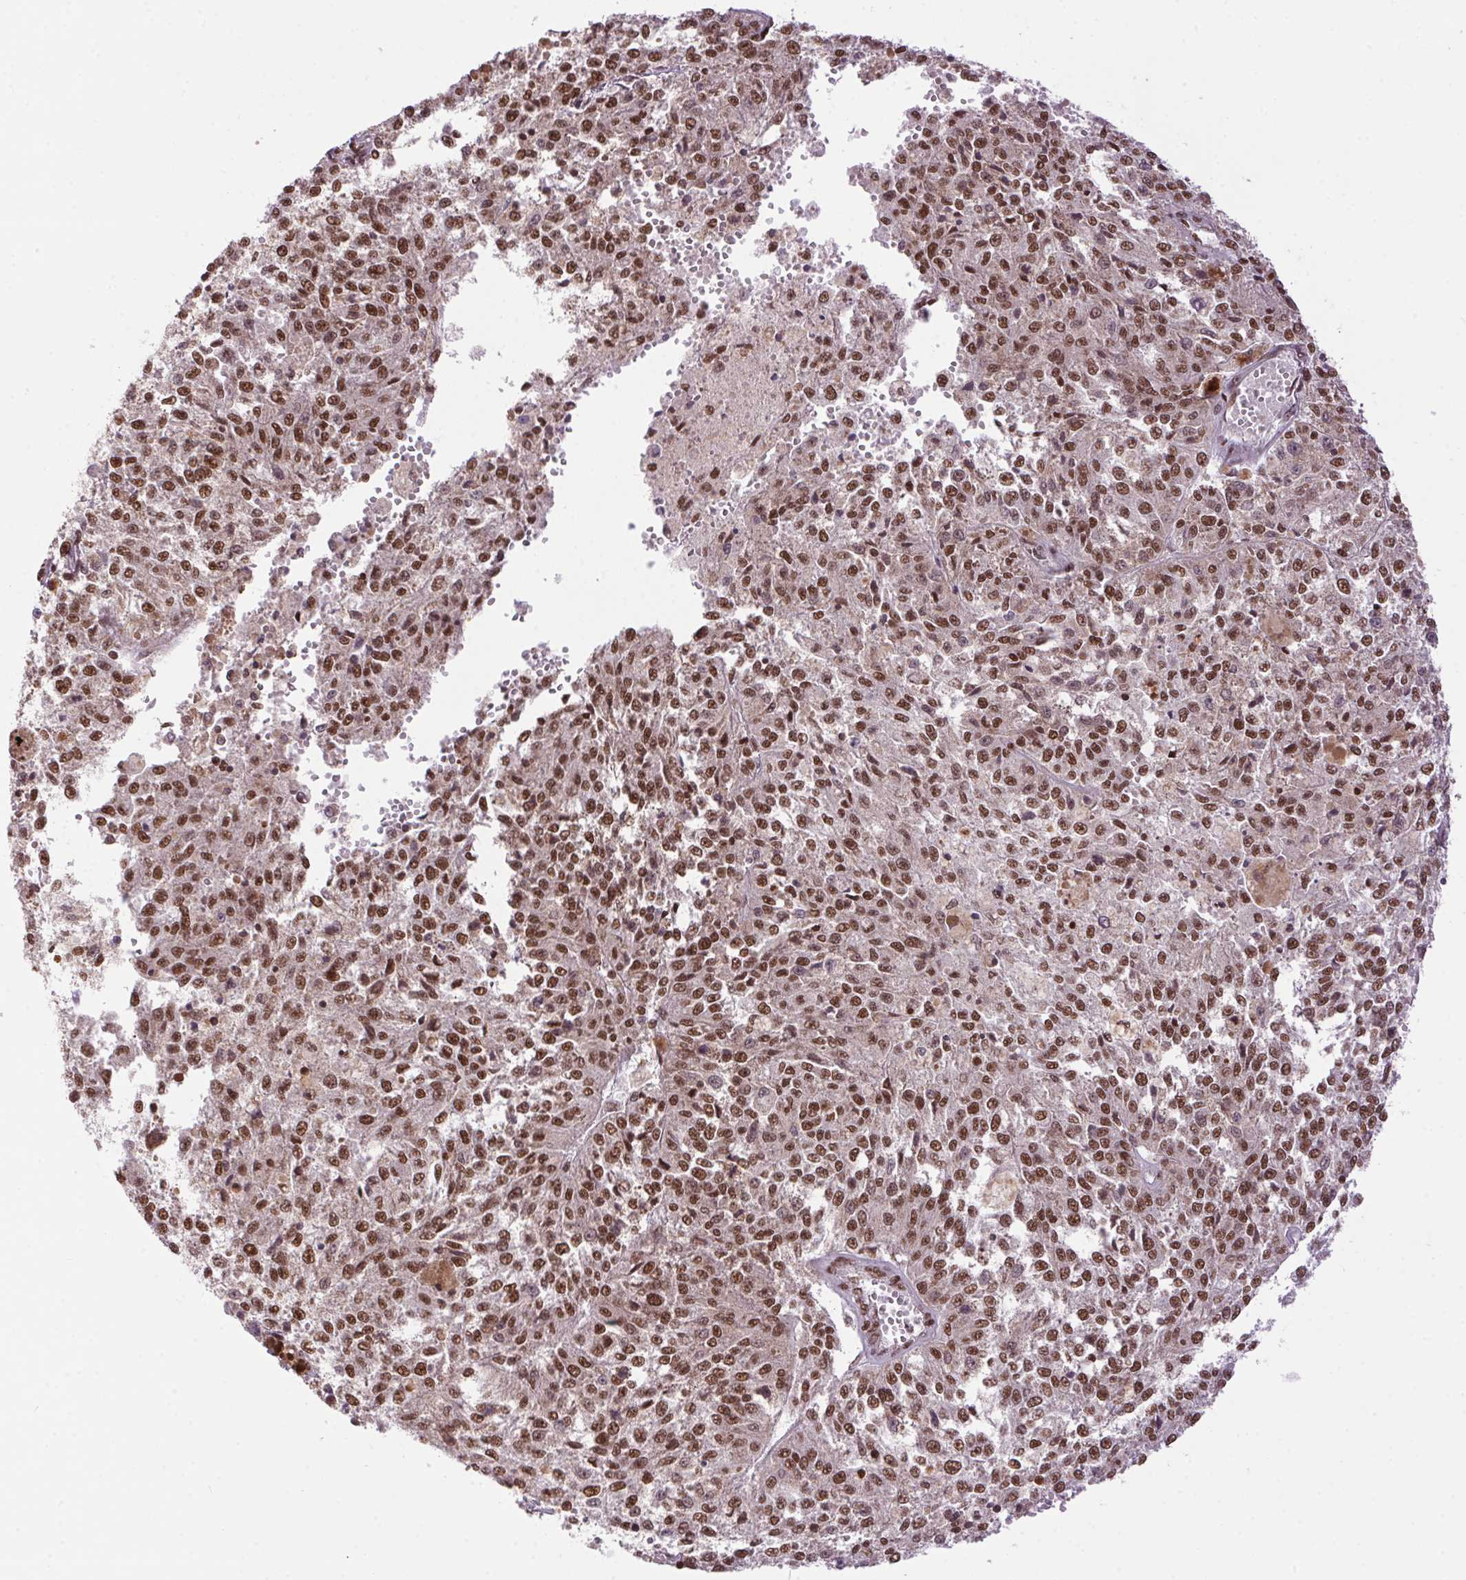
{"staining": {"intensity": "moderate", "quantity": ">75%", "location": "nuclear"}, "tissue": "melanoma", "cell_type": "Tumor cells", "image_type": "cancer", "snomed": [{"axis": "morphology", "description": "Malignant melanoma, Metastatic site"}, {"axis": "topography", "description": "Lymph node"}], "caption": "High-power microscopy captured an immunohistochemistry (IHC) image of malignant melanoma (metastatic site), revealing moderate nuclear positivity in approximately >75% of tumor cells.", "gene": "ZNF207", "patient": {"sex": "female", "age": 64}}